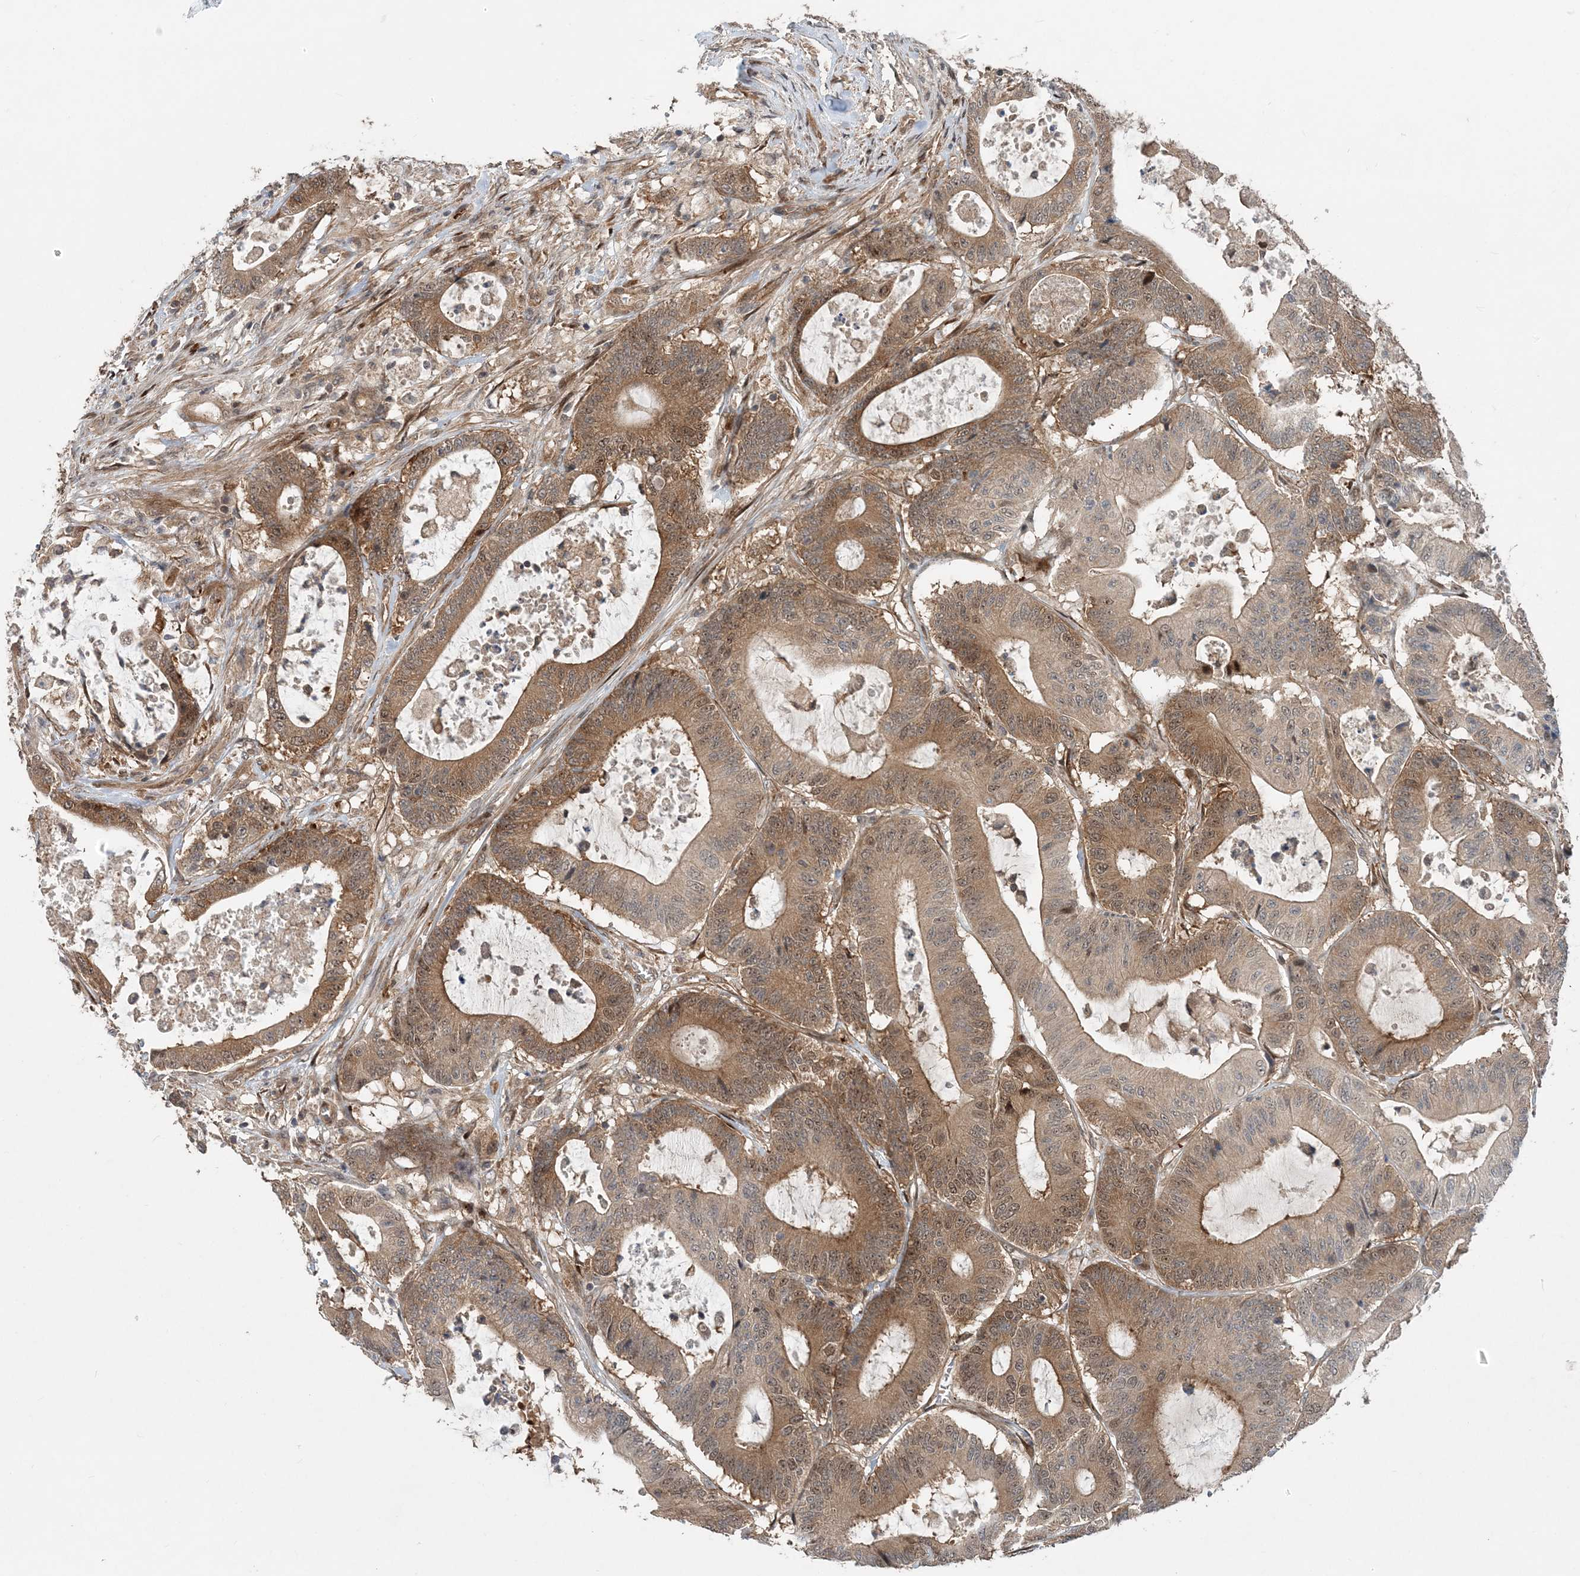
{"staining": {"intensity": "moderate", "quantity": ">75%", "location": "cytoplasmic/membranous,nuclear"}, "tissue": "colorectal cancer", "cell_type": "Tumor cells", "image_type": "cancer", "snomed": [{"axis": "morphology", "description": "Adenocarcinoma, NOS"}, {"axis": "topography", "description": "Colon"}], "caption": "Colorectal adenocarcinoma stained for a protein demonstrates moderate cytoplasmic/membranous and nuclear positivity in tumor cells.", "gene": "GEMIN5", "patient": {"sex": "female", "age": 84}}